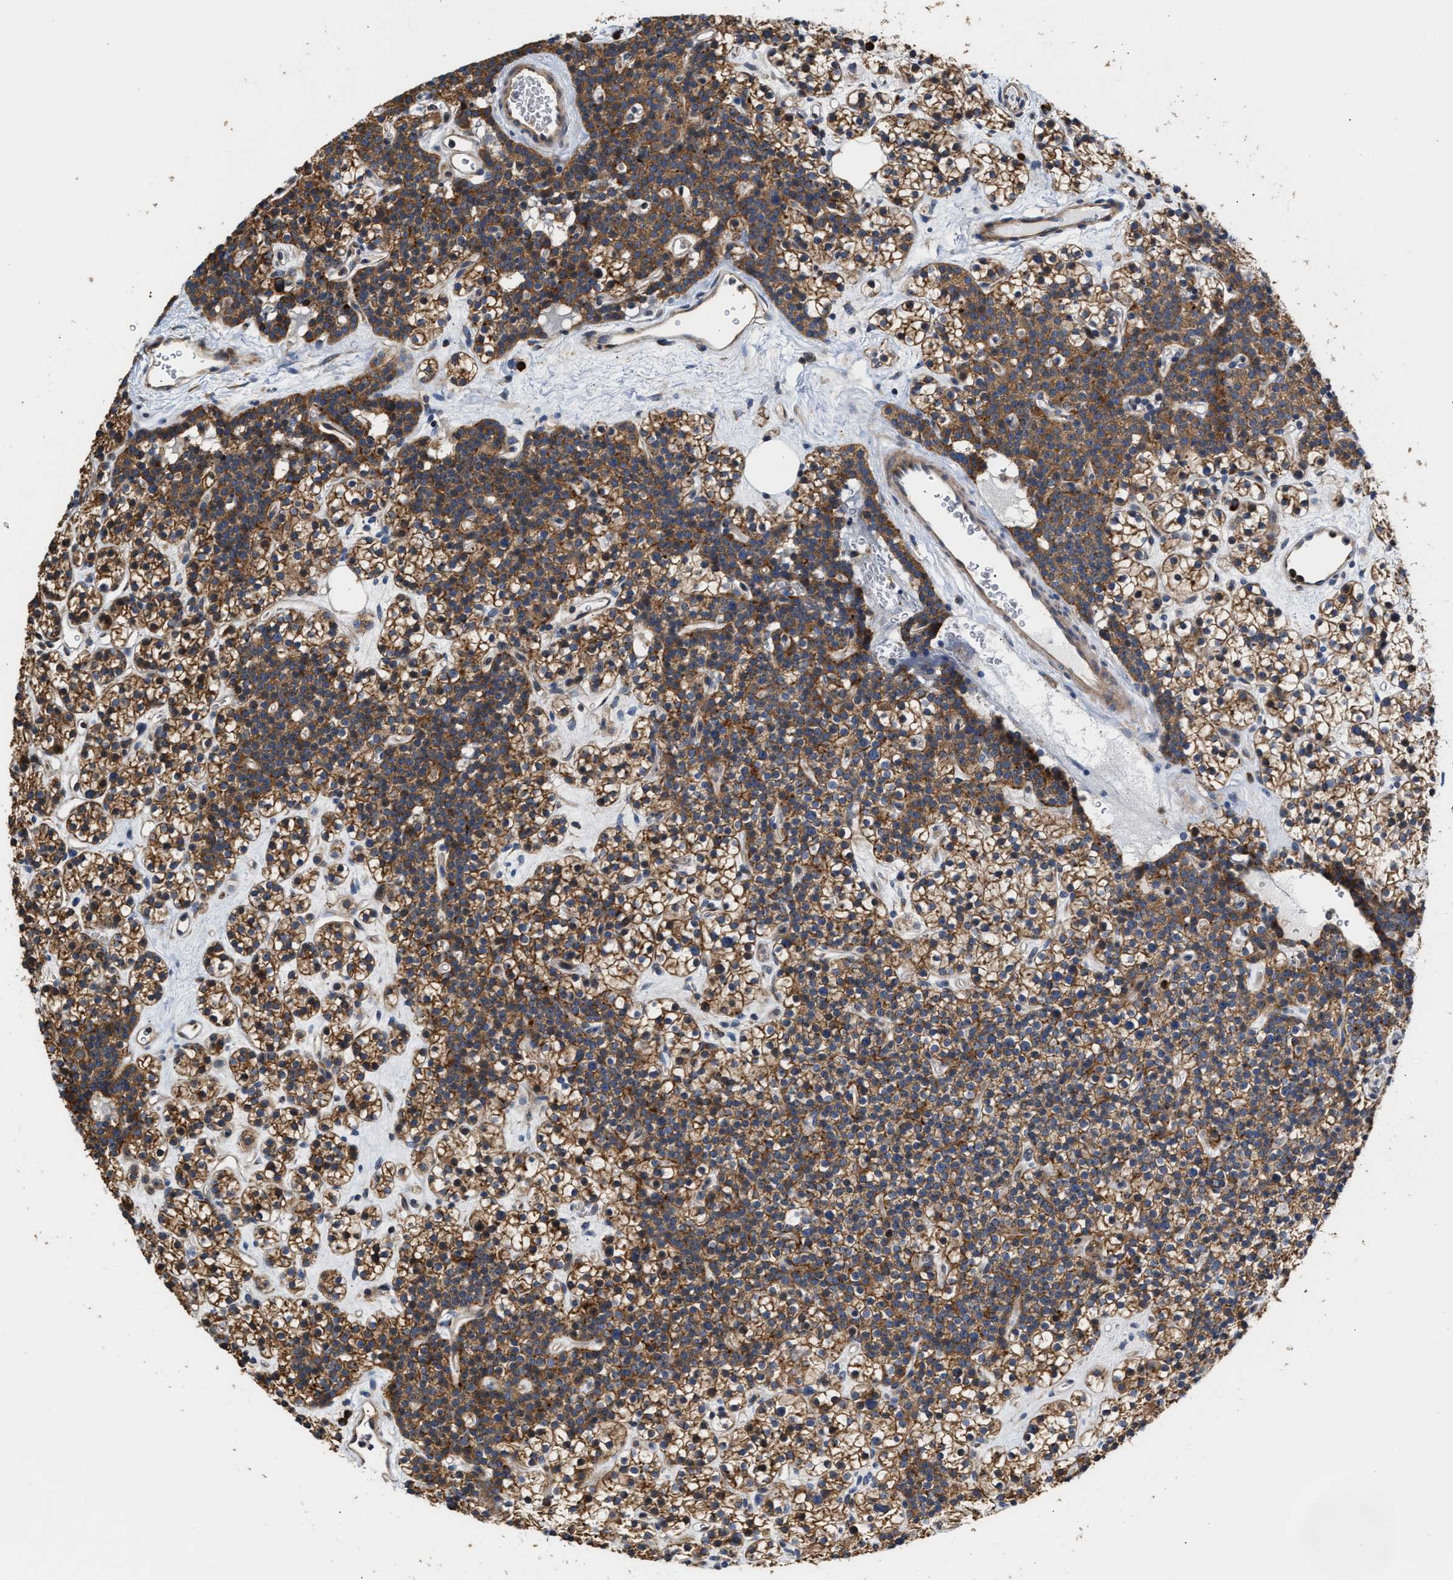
{"staining": {"intensity": "moderate", "quantity": ">75%", "location": "cytoplasmic/membranous"}, "tissue": "parathyroid gland", "cell_type": "Glandular cells", "image_type": "normal", "snomed": [{"axis": "morphology", "description": "Normal tissue, NOS"}, {"axis": "morphology", "description": "Adenoma, NOS"}, {"axis": "topography", "description": "Parathyroid gland"}], "caption": "Immunohistochemical staining of normal human parathyroid gland displays moderate cytoplasmic/membranous protein positivity in approximately >75% of glandular cells.", "gene": "CLIP2", "patient": {"sex": "female", "age": 54}}